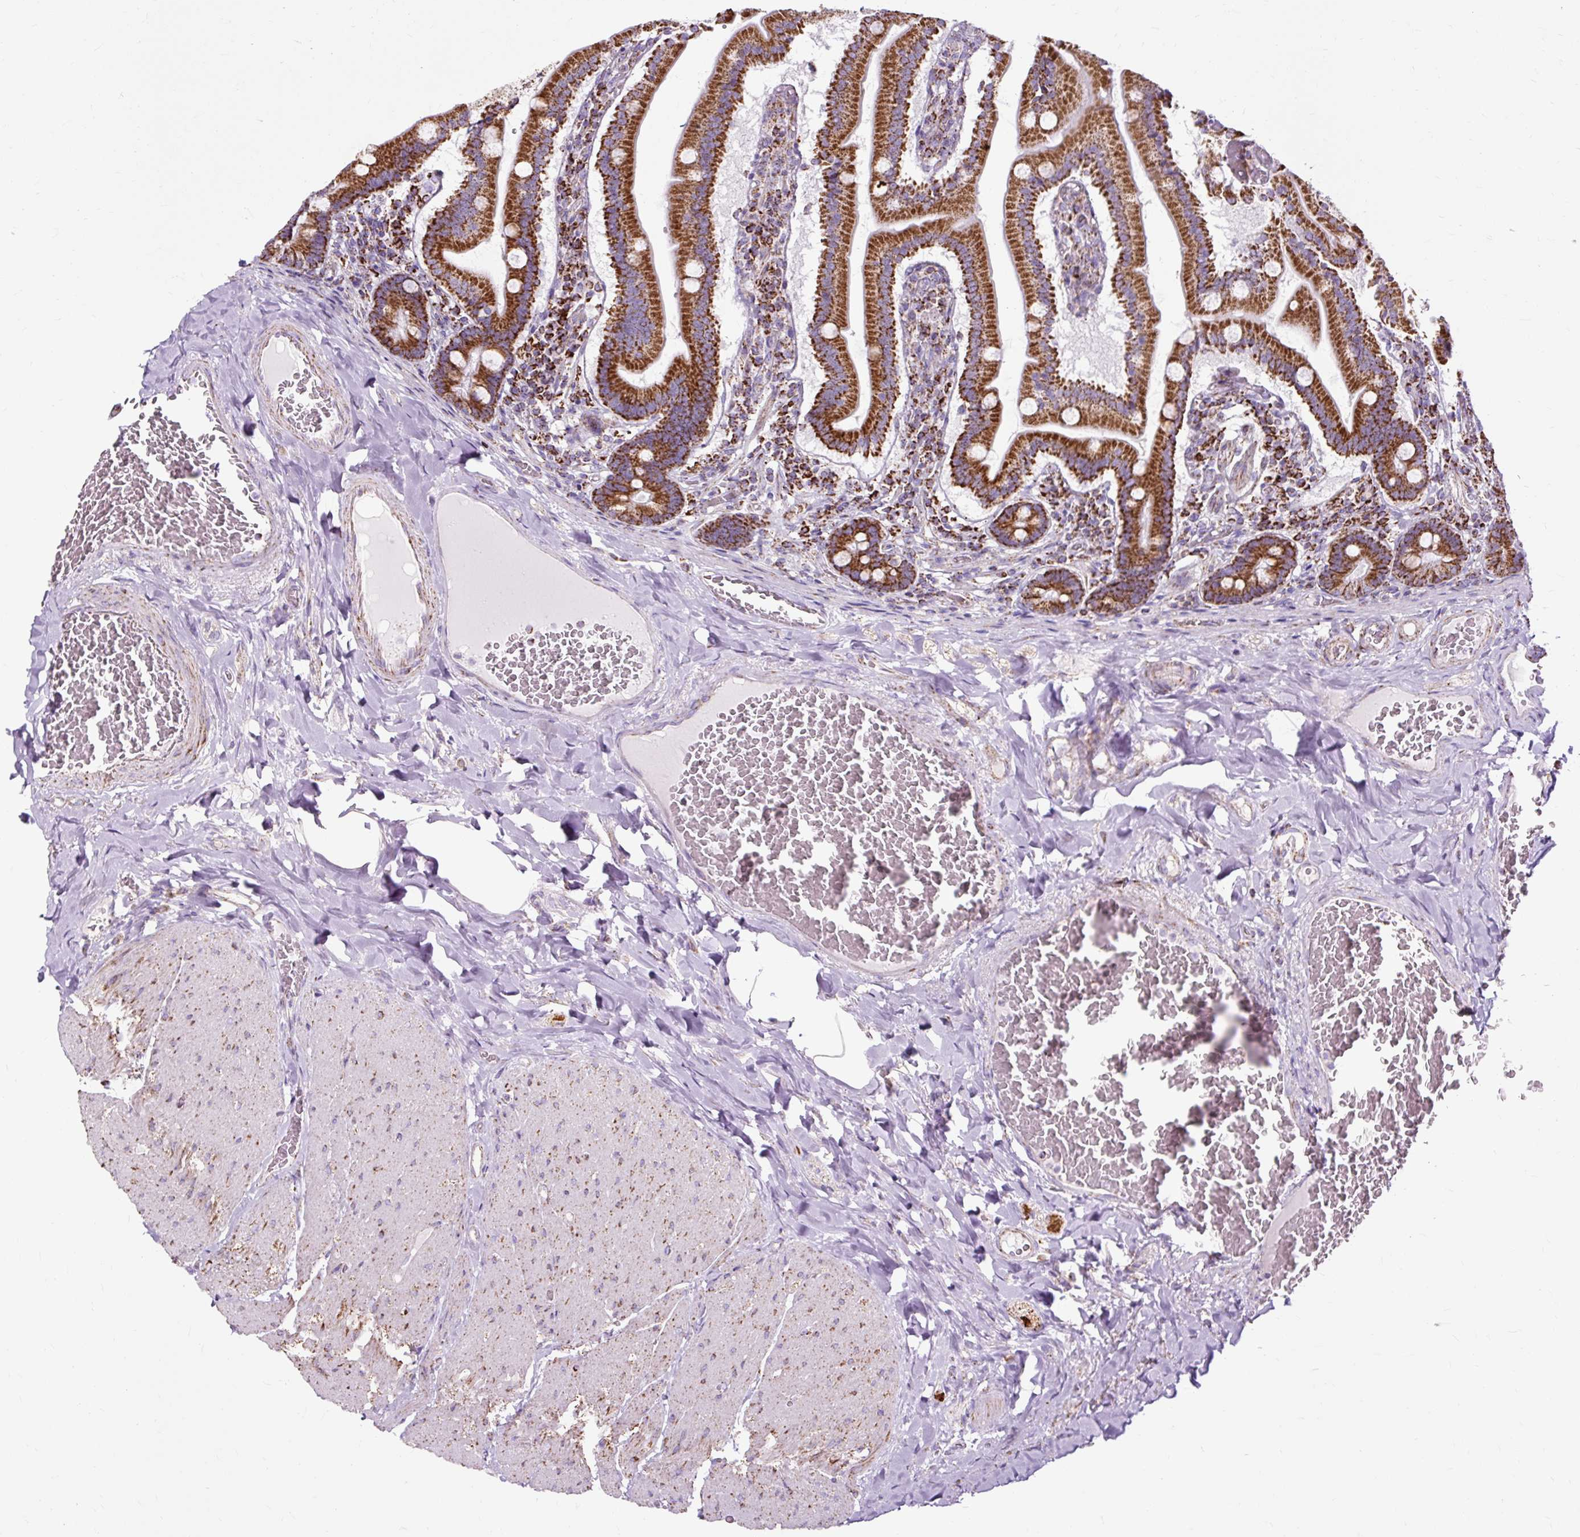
{"staining": {"intensity": "strong", "quantity": ">75%", "location": "cytoplasmic/membranous"}, "tissue": "duodenum", "cell_type": "Glandular cells", "image_type": "normal", "snomed": [{"axis": "morphology", "description": "Normal tissue, NOS"}, {"axis": "topography", "description": "Duodenum"}], "caption": "Protein expression analysis of unremarkable human duodenum reveals strong cytoplasmic/membranous expression in approximately >75% of glandular cells. (DAB IHC, brown staining for protein, blue staining for nuclei).", "gene": "DLAT", "patient": {"sex": "female", "age": 62}}